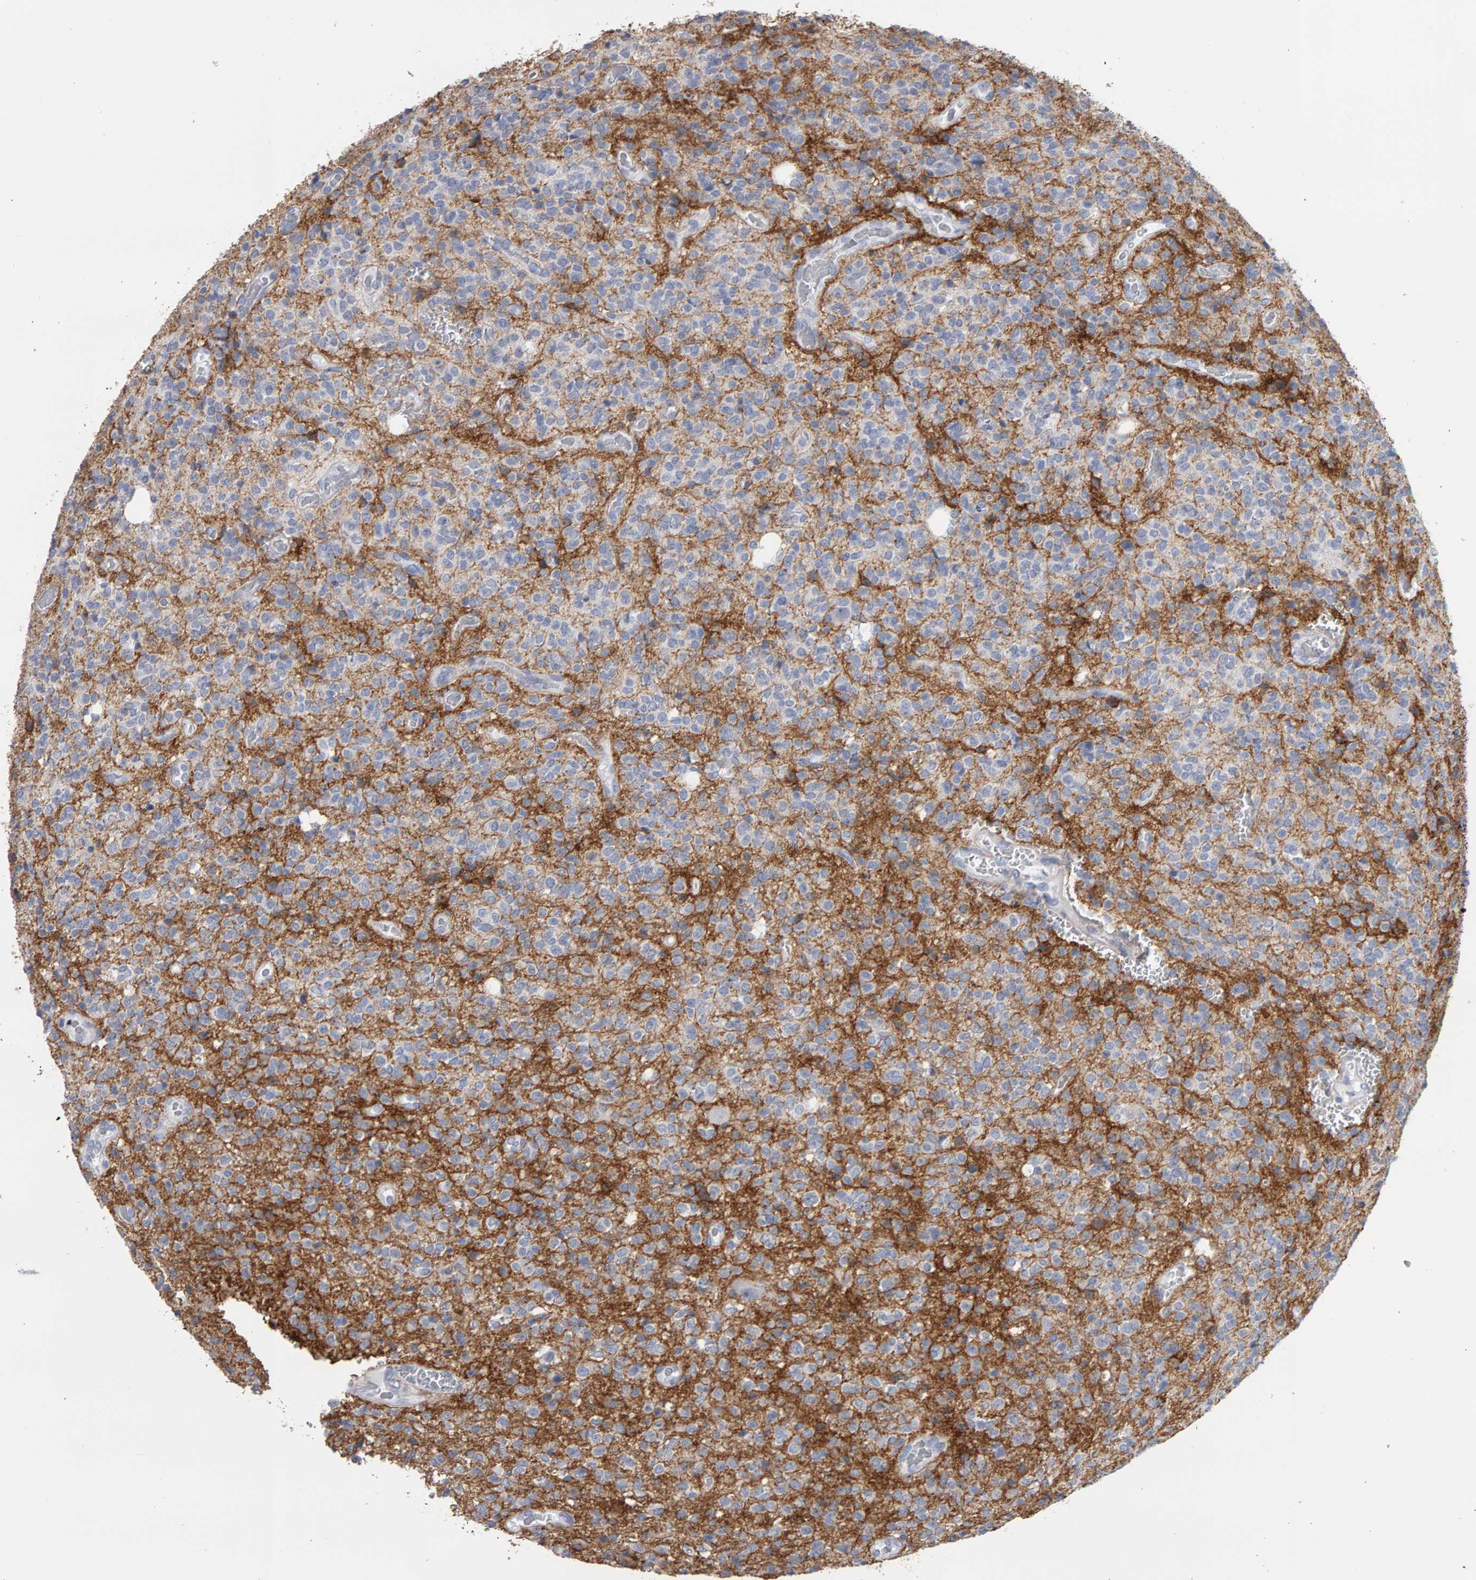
{"staining": {"intensity": "weak", "quantity": "<25%", "location": "cytoplasmic/membranous"}, "tissue": "glioma", "cell_type": "Tumor cells", "image_type": "cancer", "snomed": [{"axis": "morphology", "description": "Glioma, malignant, High grade"}, {"axis": "topography", "description": "Brain"}], "caption": "Immunohistochemical staining of human glioma reveals no significant expression in tumor cells. The staining was performed using DAB to visualize the protein expression in brown, while the nuclei were stained in blue with hematoxylin (Magnification: 20x).", "gene": "CD38", "patient": {"sex": "male", "age": 34}}